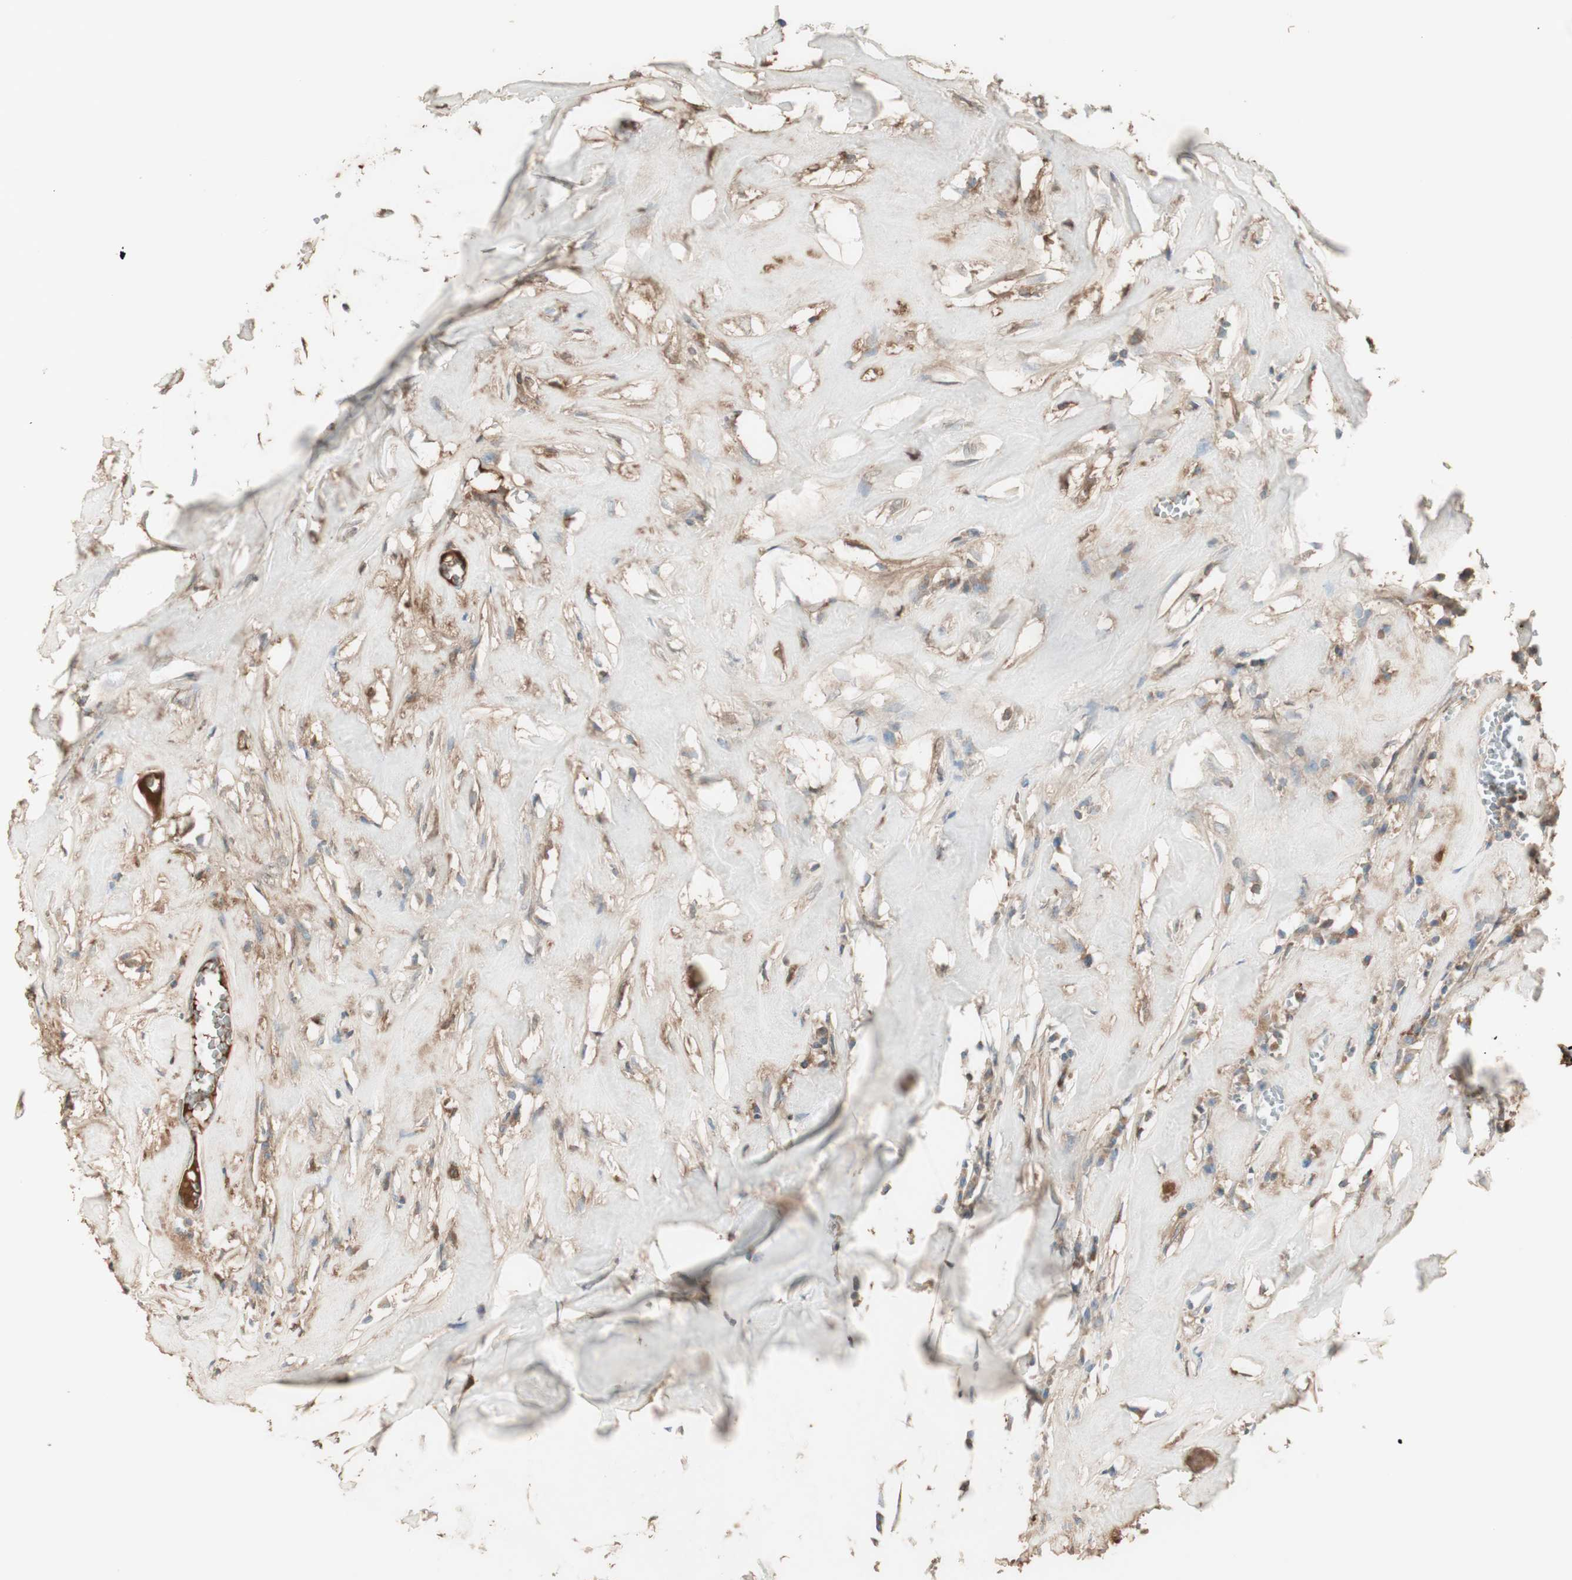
{"staining": {"intensity": "weak", "quantity": ">75%", "location": "cytoplasmic/membranous"}, "tissue": "head and neck cancer", "cell_type": "Tumor cells", "image_type": "cancer", "snomed": [{"axis": "morphology", "description": "Adenocarcinoma, NOS"}, {"axis": "topography", "description": "Salivary gland"}, {"axis": "topography", "description": "Head-Neck"}], "caption": "This photomicrograph exhibits adenocarcinoma (head and neck) stained with immunohistochemistry to label a protein in brown. The cytoplasmic/membranous of tumor cells show weak positivity for the protein. Nuclei are counter-stained blue.", "gene": "IFNG", "patient": {"sex": "female", "age": 65}}